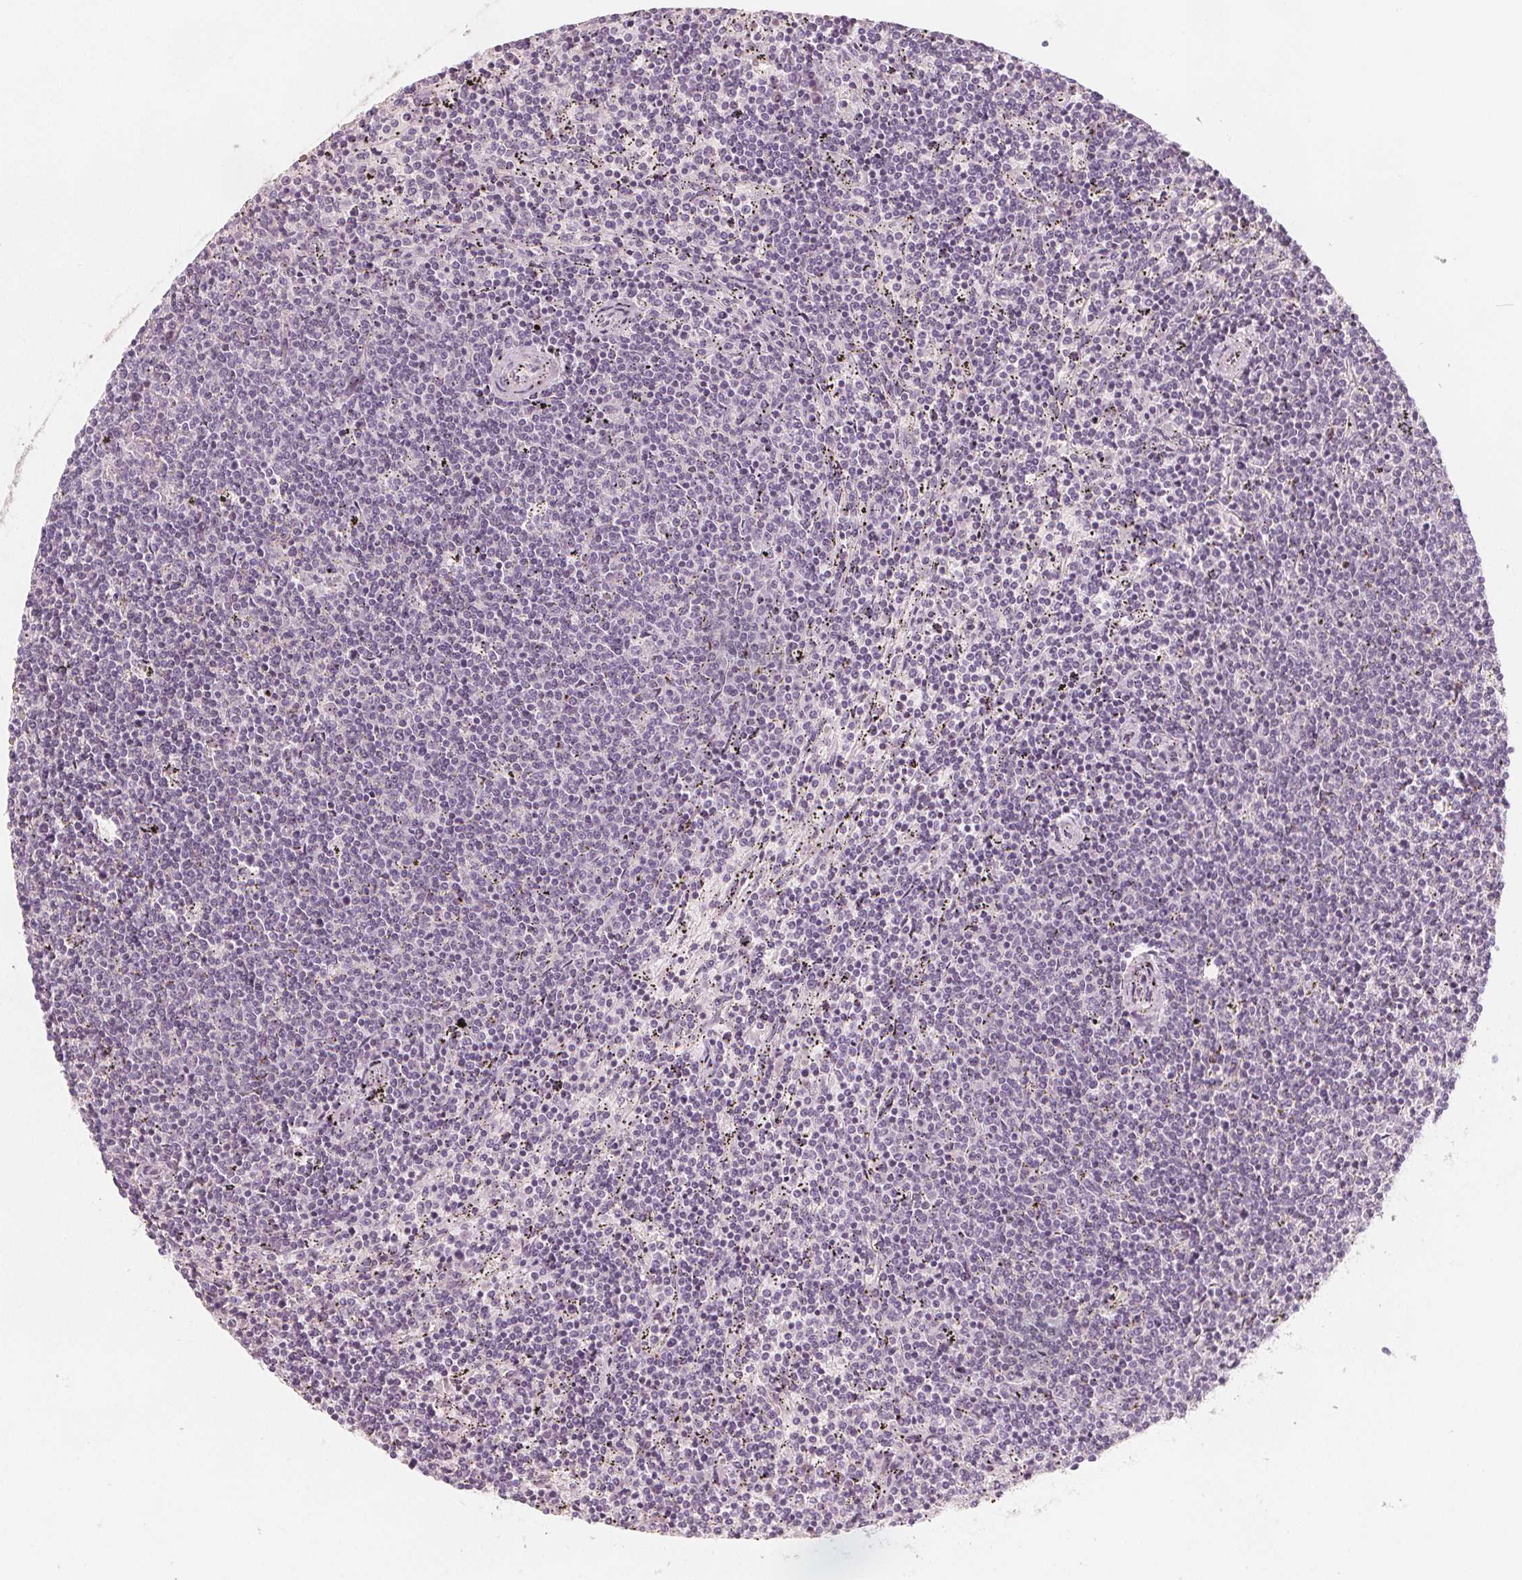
{"staining": {"intensity": "negative", "quantity": "none", "location": "none"}, "tissue": "lymphoma", "cell_type": "Tumor cells", "image_type": "cancer", "snomed": [{"axis": "morphology", "description": "Malignant lymphoma, non-Hodgkin's type, Low grade"}, {"axis": "topography", "description": "Spleen"}], "caption": "Photomicrograph shows no significant protein positivity in tumor cells of lymphoma.", "gene": "MAP1A", "patient": {"sex": "female", "age": 50}}